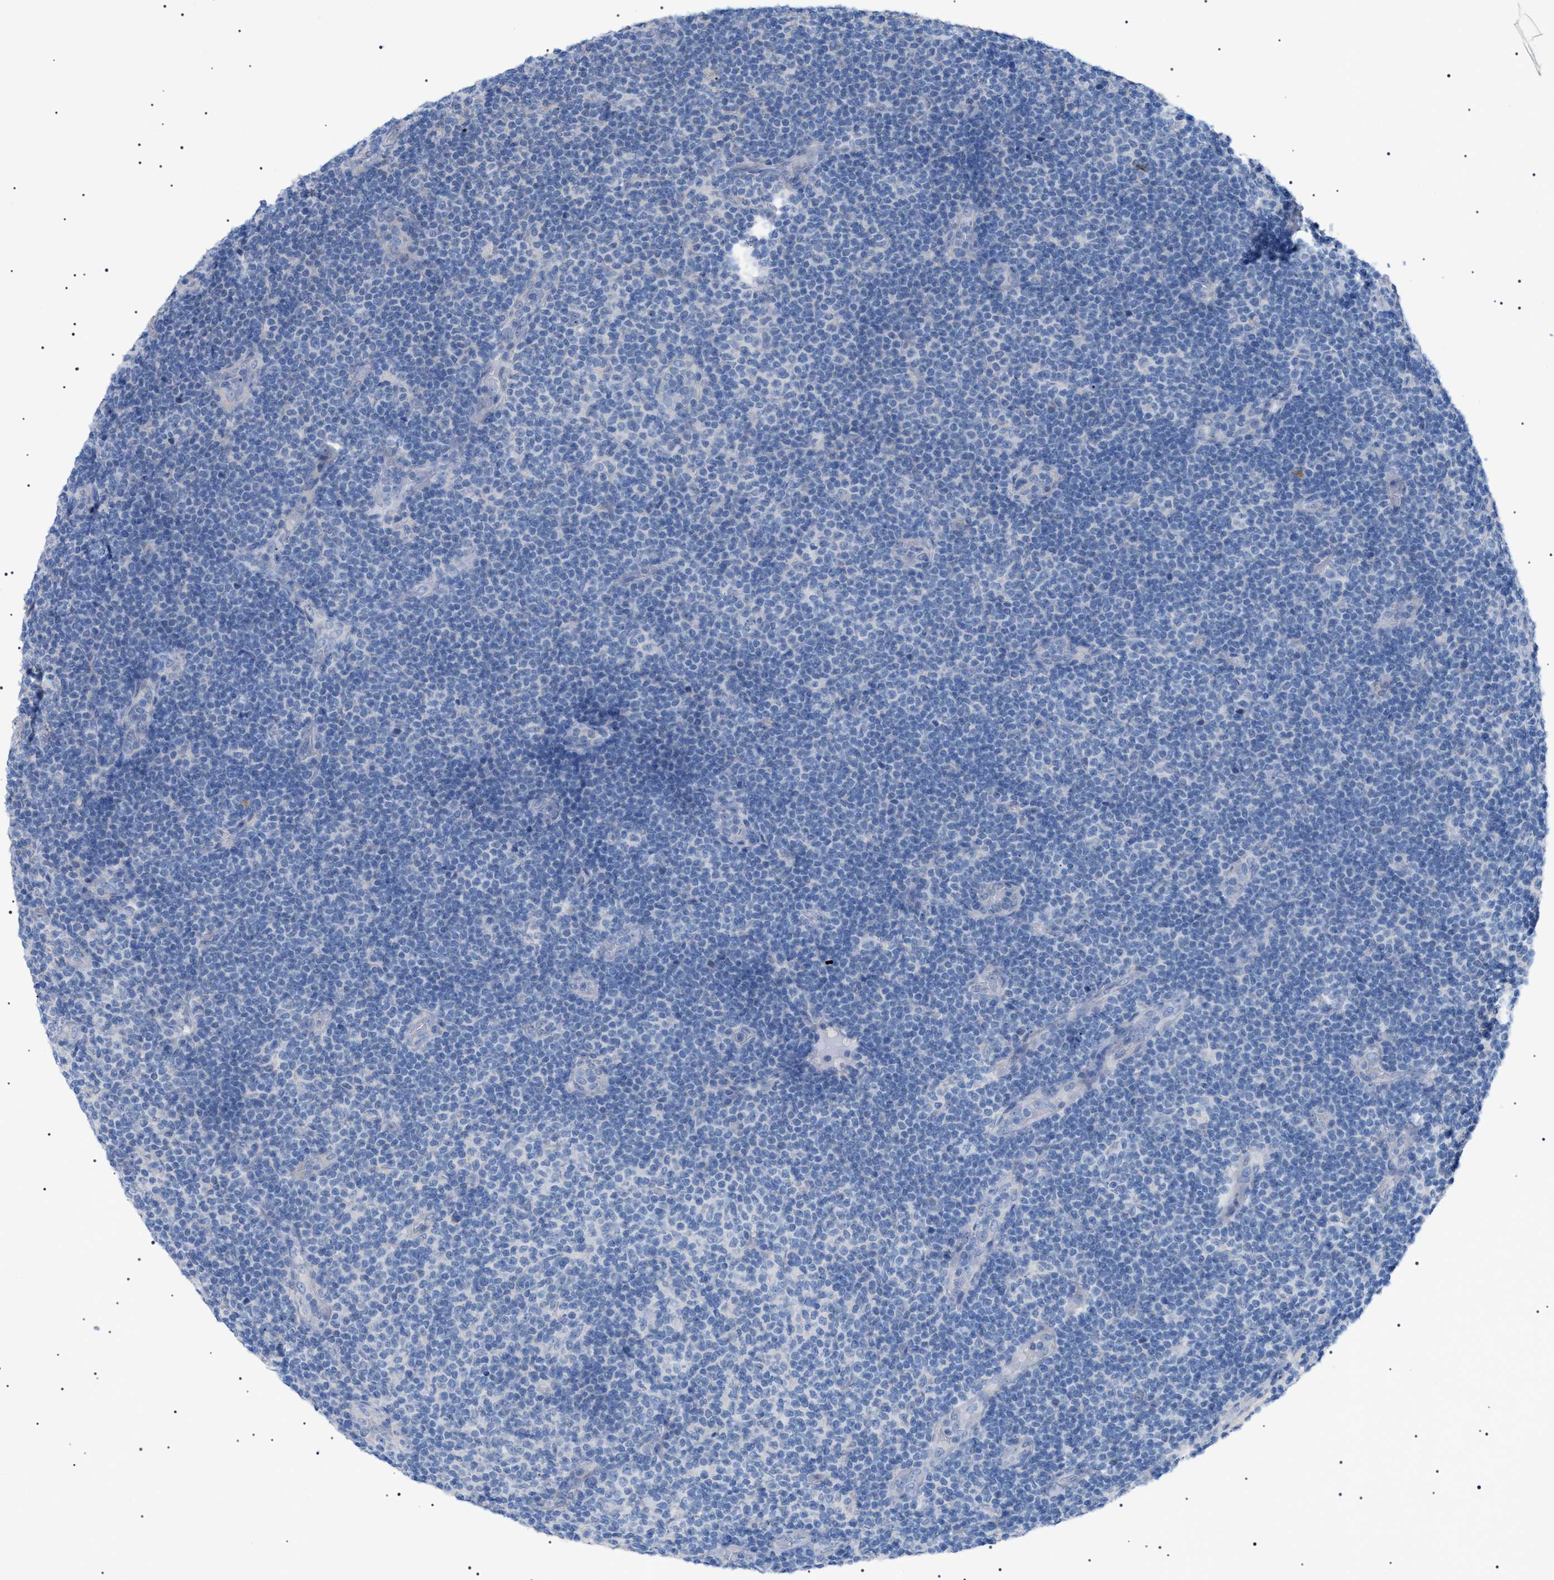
{"staining": {"intensity": "negative", "quantity": "none", "location": "none"}, "tissue": "lymphoma", "cell_type": "Tumor cells", "image_type": "cancer", "snomed": [{"axis": "morphology", "description": "Malignant lymphoma, non-Hodgkin's type, Low grade"}, {"axis": "topography", "description": "Lymph node"}], "caption": "Tumor cells show no significant protein positivity in lymphoma.", "gene": "ADAMTS1", "patient": {"sex": "male", "age": 83}}